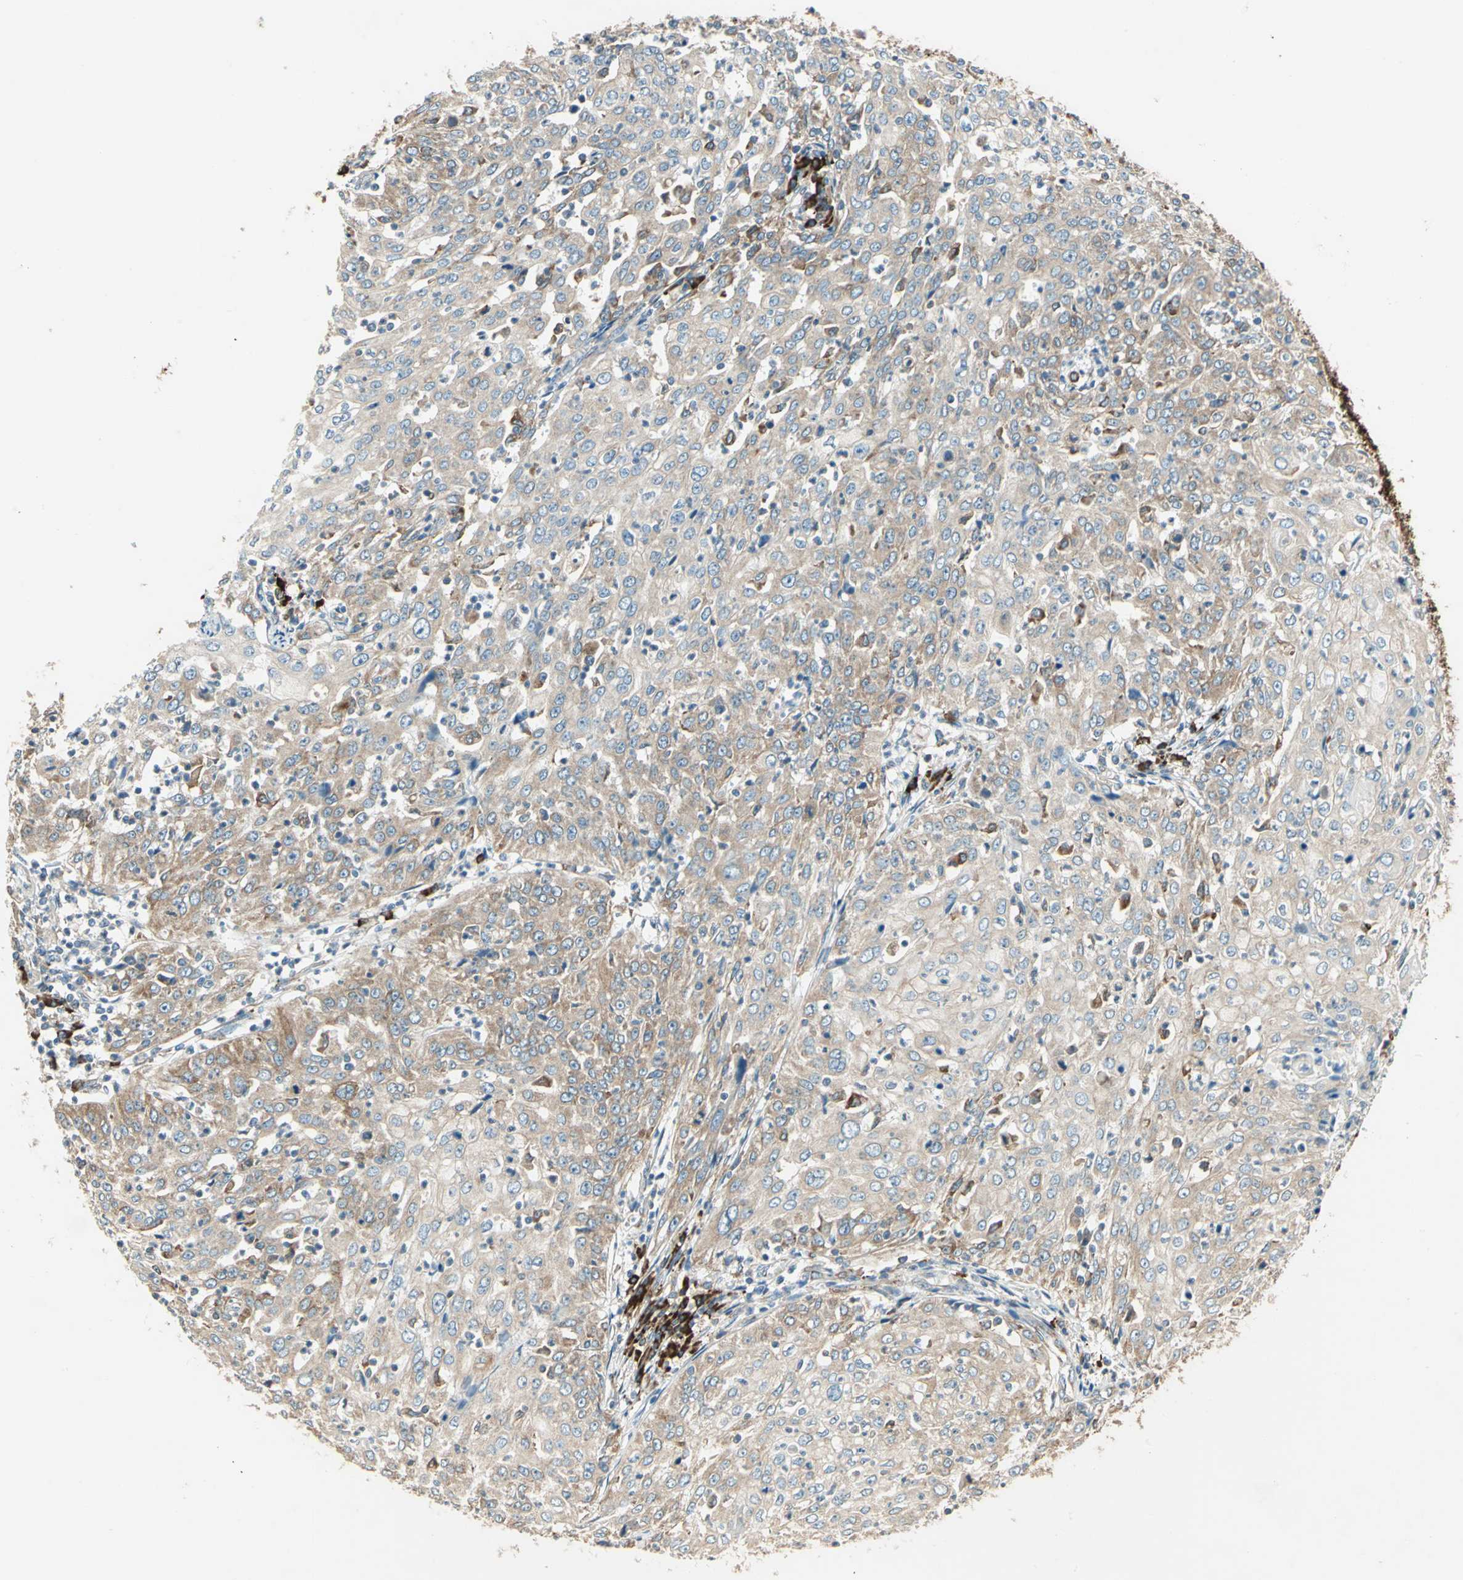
{"staining": {"intensity": "weak", "quantity": ">75%", "location": "cytoplasmic/membranous"}, "tissue": "cervical cancer", "cell_type": "Tumor cells", "image_type": "cancer", "snomed": [{"axis": "morphology", "description": "Squamous cell carcinoma, NOS"}, {"axis": "topography", "description": "Cervix"}], "caption": "A photomicrograph of human cervical squamous cell carcinoma stained for a protein reveals weak cytoplasmic/membranous brown staining in tumor cells. The staining was performed using DAB, with brown indicating positive protein expression. Nuclei are stained blue with hematoxylin.", "gene": "PDIA4", "patient": {"sex": "female", "age": 39}}